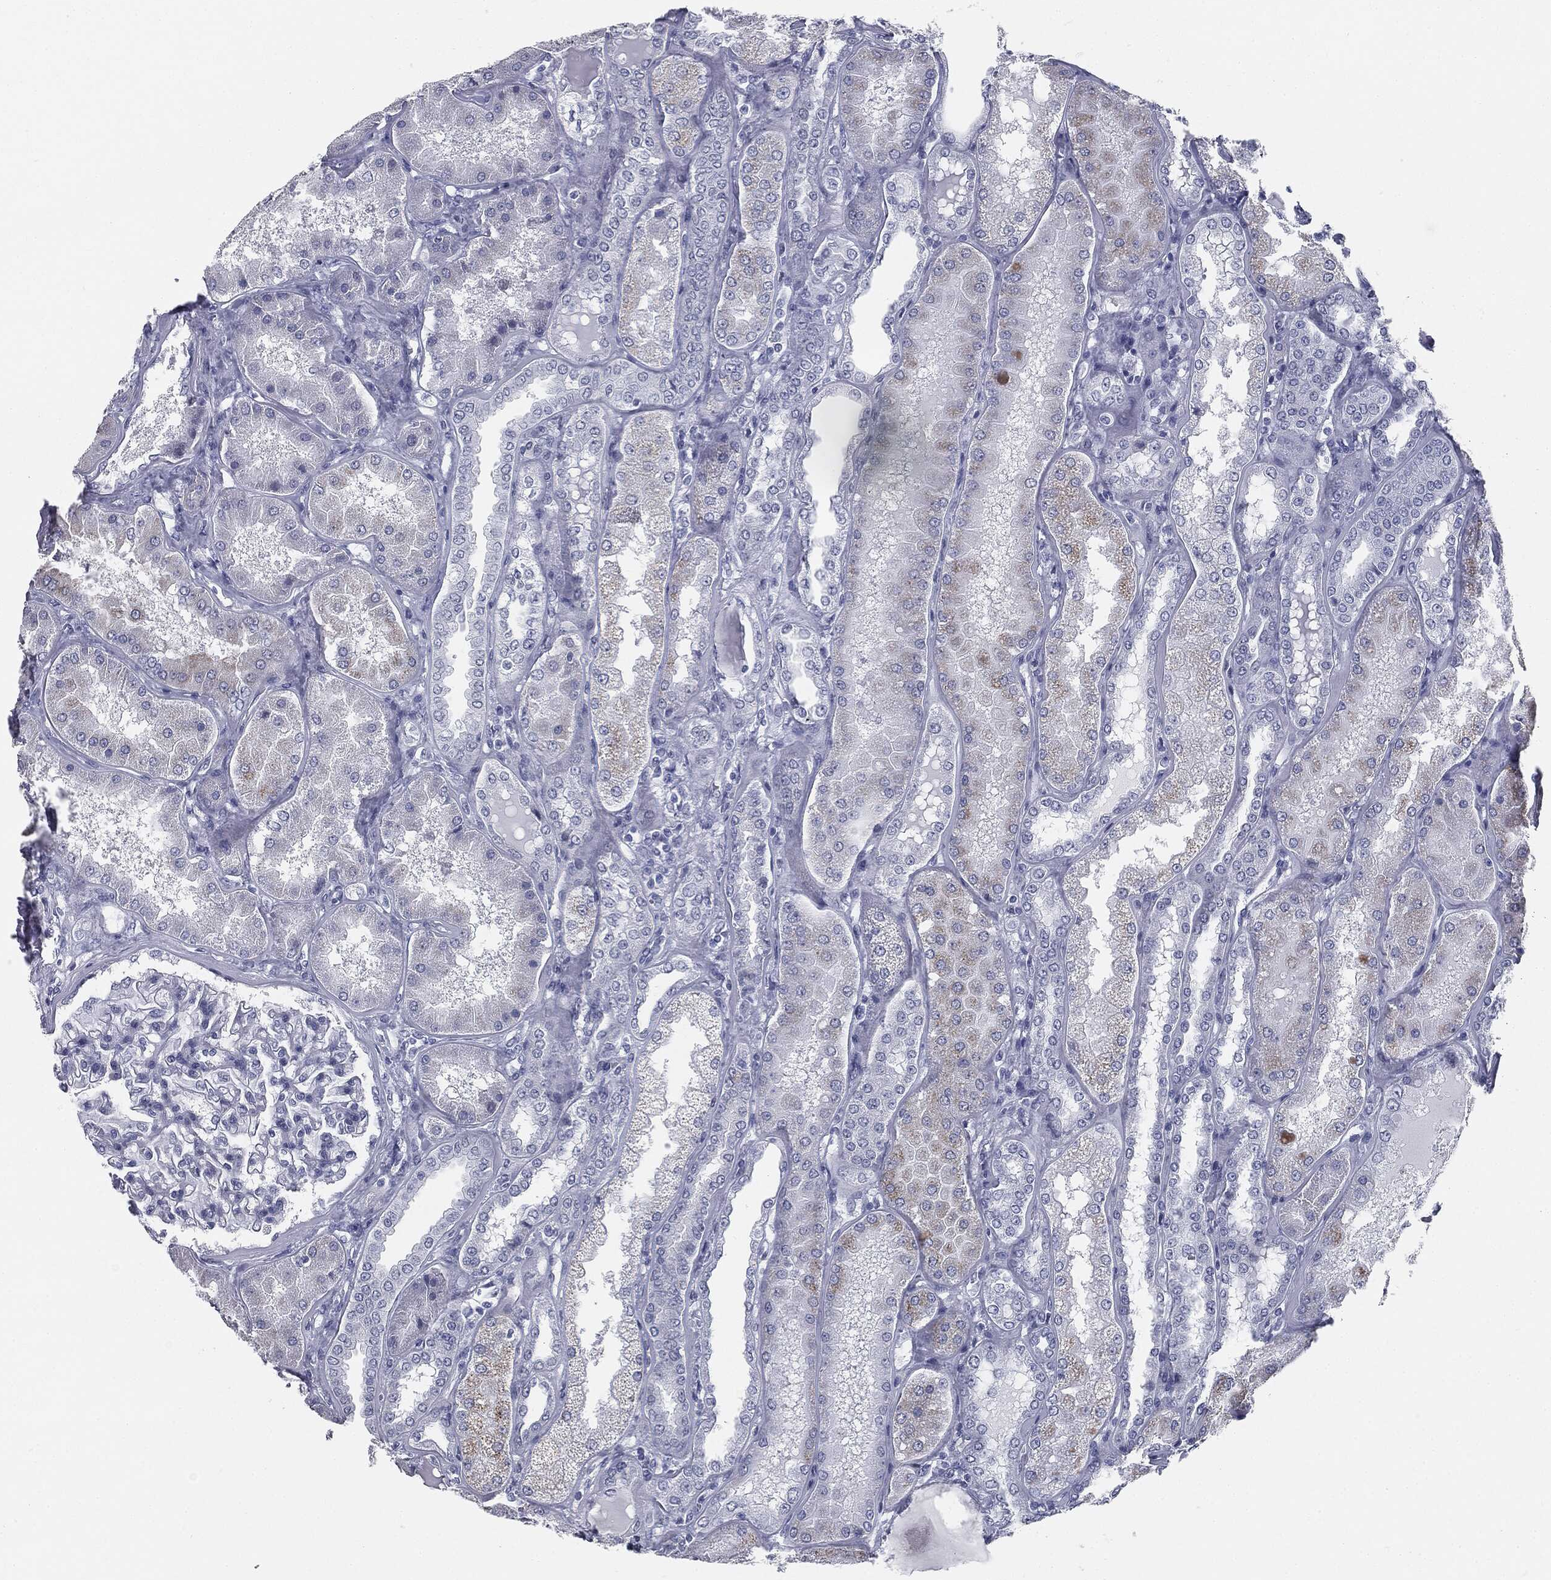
{"staining": {"intensity": "negative", "quantity": "none", "location": "none"}, "tissue": "kidney", "cell_type": "Cells in glomeruli", "image_type": "normal", "snomed": [{"axis": "morphology", "description": "Normal tissue, NOS"}, {"axis": "topography", "description": "Kidney"}], "caption": "Immunohistochemical staining of normal kidney shows no significant staining in cells in glomeruli.", "gene": "TPO", "patient": {"sex": "female", "age": 56}}